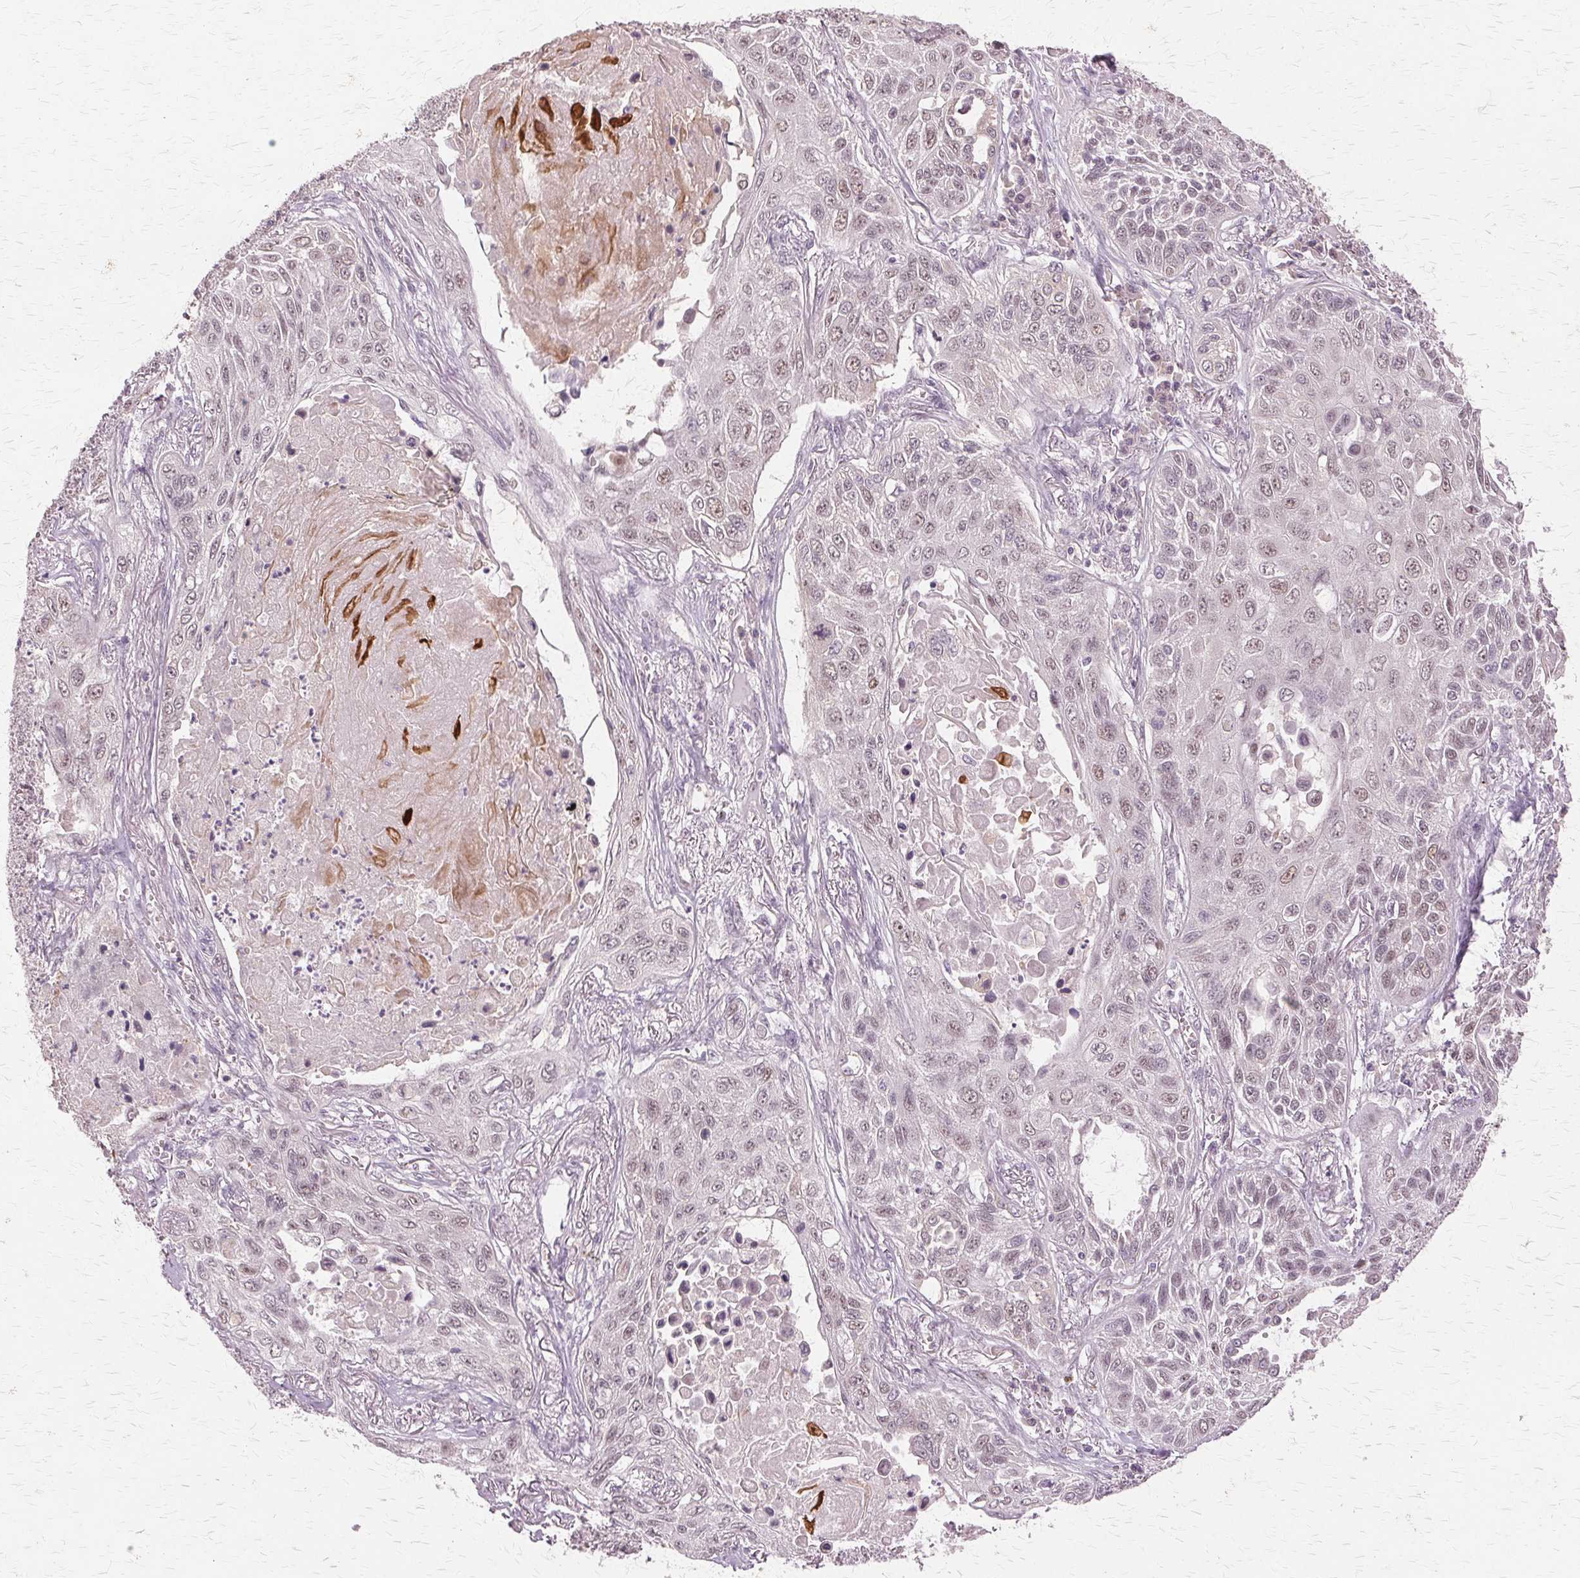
{"staining": {"intensity": "weak", "quantity": "<25%", "location": "nuclear"}, "tissue": "lung cancer", "cell_type": "Tumor cells", "image_type": "cancer", "snomed": [{"axis": "morphology", "description": "Squamous cell carcinoma, NOS"}, {"axis": "topography", "description": "Lung"}], "caption": "This is an IHC histopathology image of human squamous cell carcinoma (lung). There is no expression in tumor cells.", "gene": "PRMT5", "patient": {"sex": "male", "age": 75}}